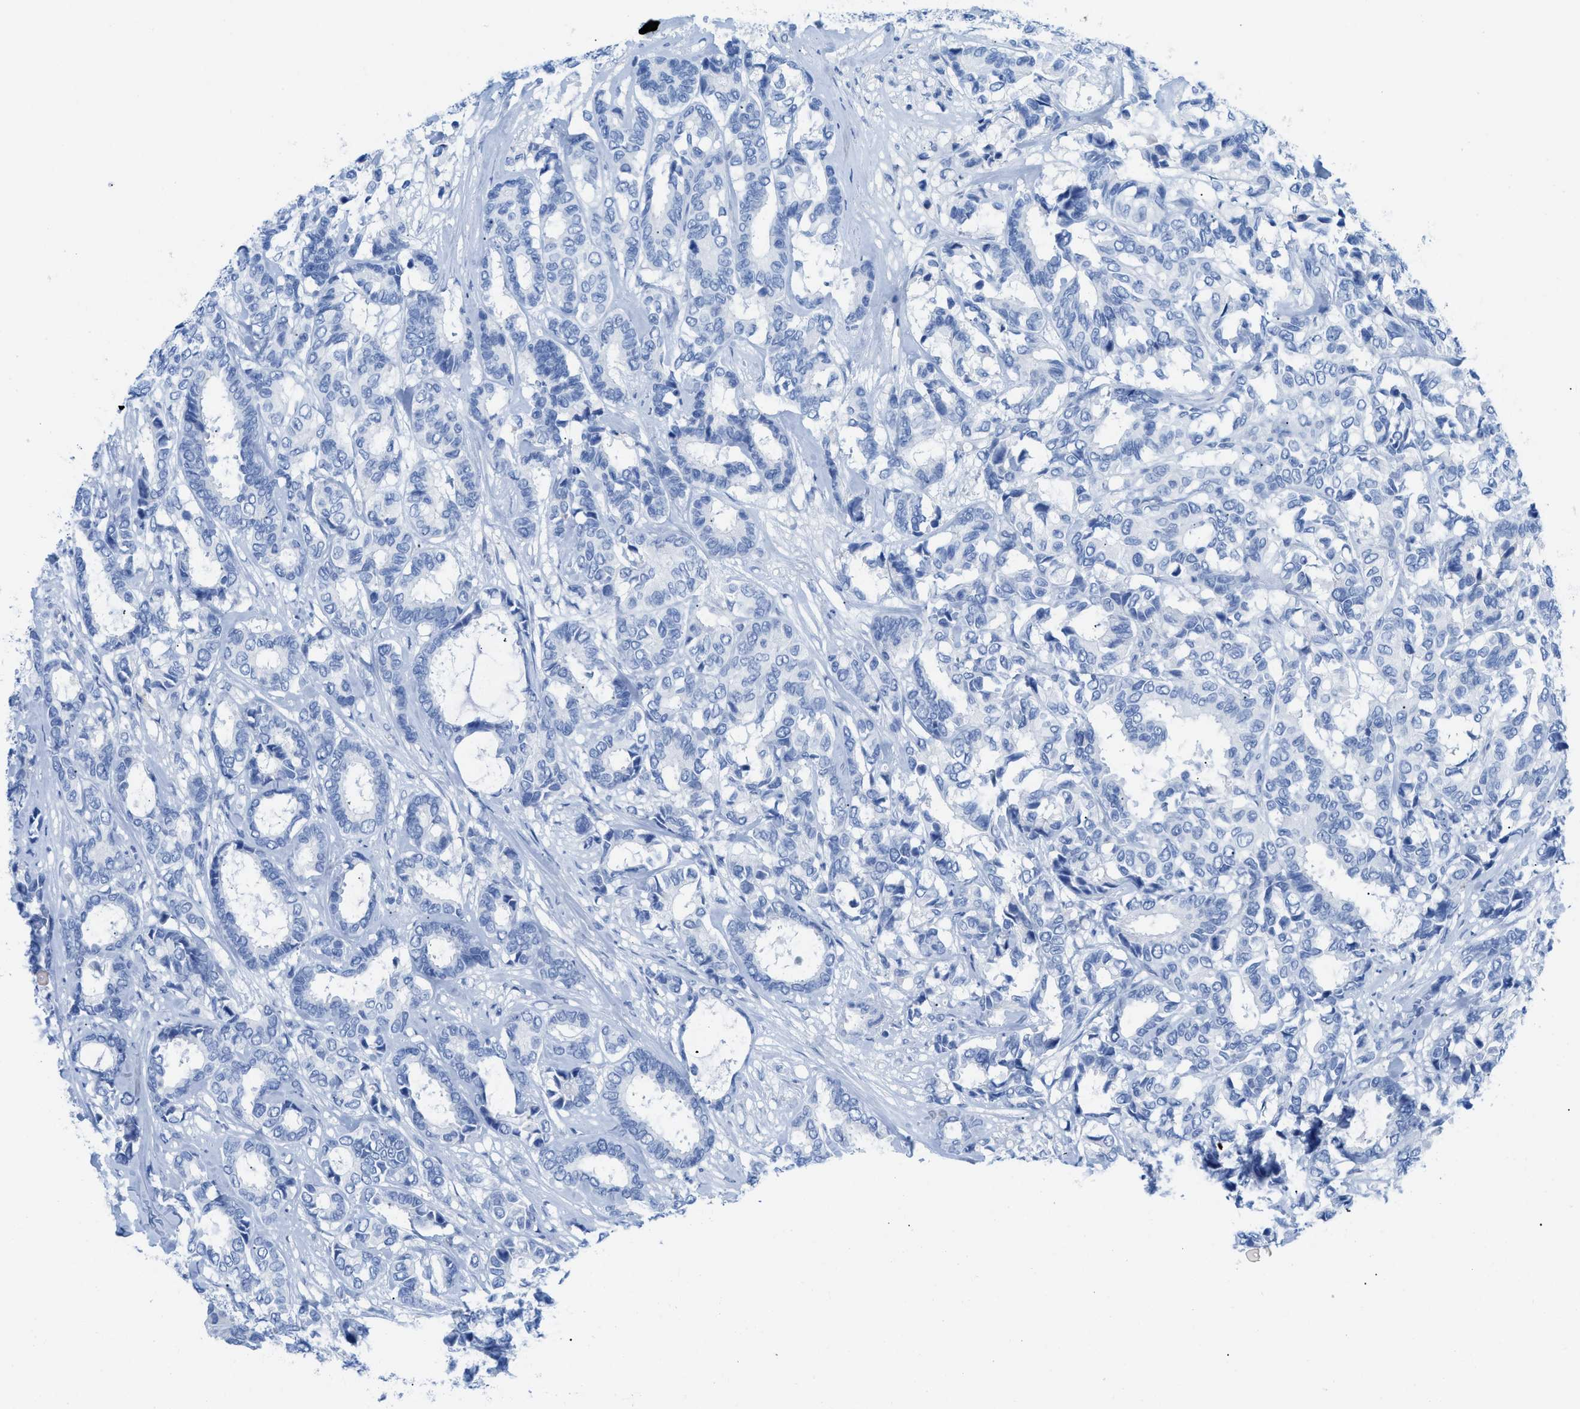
{"staining": {"intensity": "negative", "quantity": "none", "location": "none"}, "tissue": "breast cancer", "cell_type": "Tumor cells", "image_type": "cancer", "snomed": [{"axis": "morphology", "description": "Duct carcinoma"}, {"axis": "topography", "description": "Breast"}], "caption": "Human breast invasive ductal carcinoma stained for a protein using immunohistochemistry (IHC) exhibits no expression in tumor cells.", "gene": "TCL1A", "patient": {"sex": "female", "age": 87}}